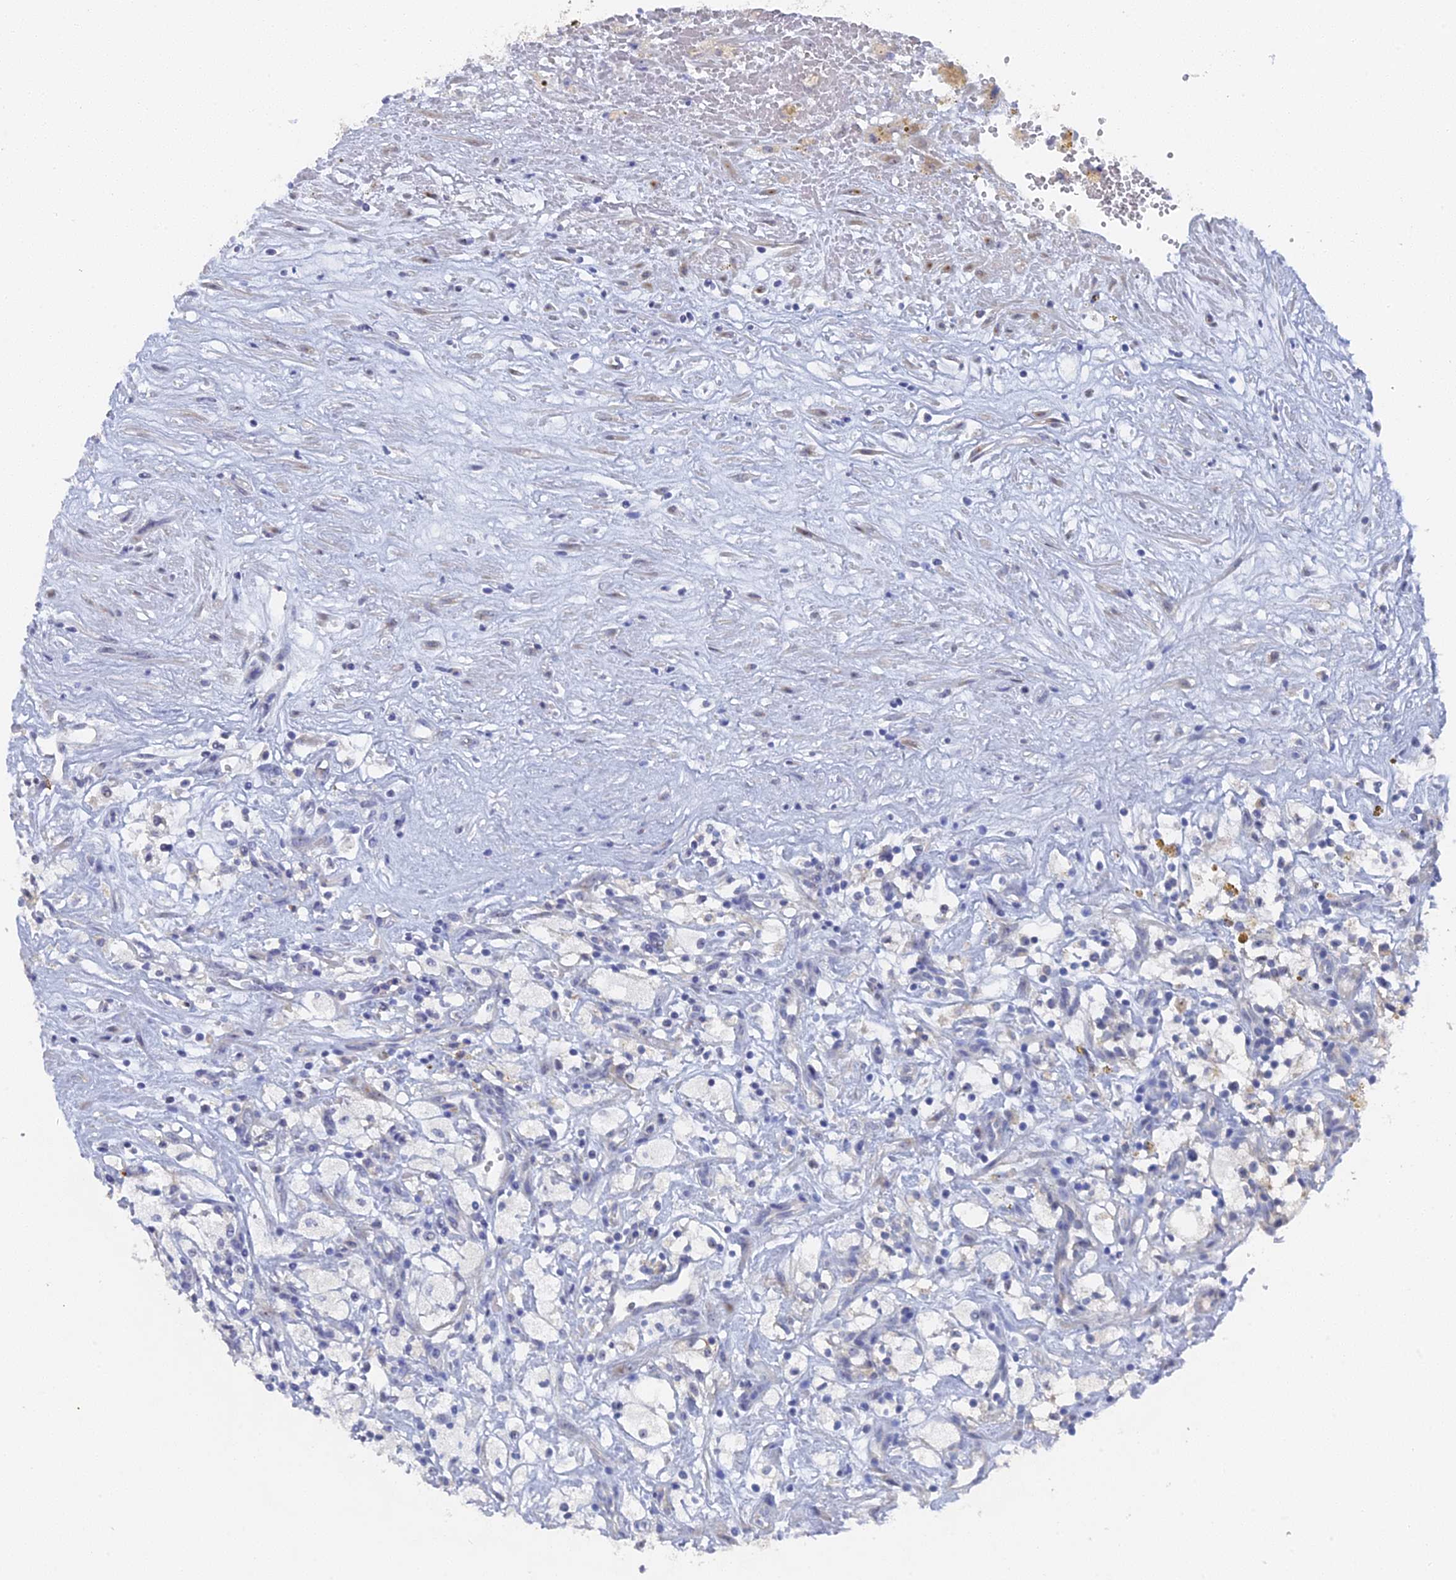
{"staining": {"intensity": "negative", "quantity": "none", "location": "none"}, "tissue": "renal cancer", "cell_type": "Tumor cells", "image_type": "cancer", "snomed": [{"axis": "morphology", "description": "Adenocarcinoma, NOS"}, {"axis": "topography", "description": "Kidney"}], "caption": "Tumor cells are negative for brown protein staining in adenocarcinoma (renal). (DAB (3,3'-diaminobenzidine) IHC visualized using brightfield microscopy, high magnification).", "gene": "SRFBP1", "patient": {"sex": "male", "age": 59}}